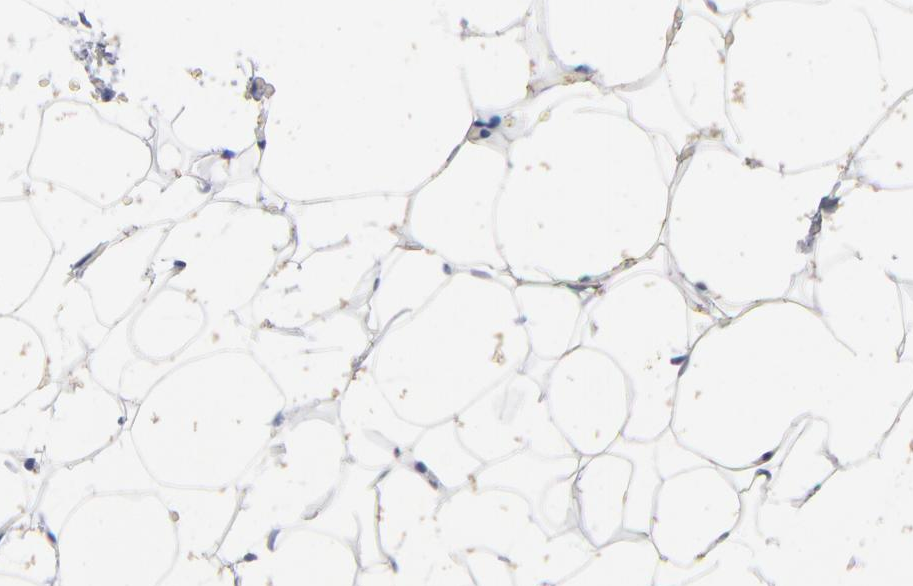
{"staining": {"intensity": "negative", "quantity": "none", "location": "none"}, "tissue": "adipose tissue", "cell_type": "Adipocytes", "image_type": "normal", "snomed": [{"axis": "morphology", "description": "Normal tissue, NOS"}, {"axis": "morphology", "description": "Fibrosis, NOS"}, {"axis": "topography", "description": "Breast"}], "caption": "DAB (3,3'-diaminobenzidine) immunohistochemical staining of normal adipose tissue displays no significant staining in adipocytes.", "gene": "ARG1", "patient": {"sex": "female", "age": 24}}